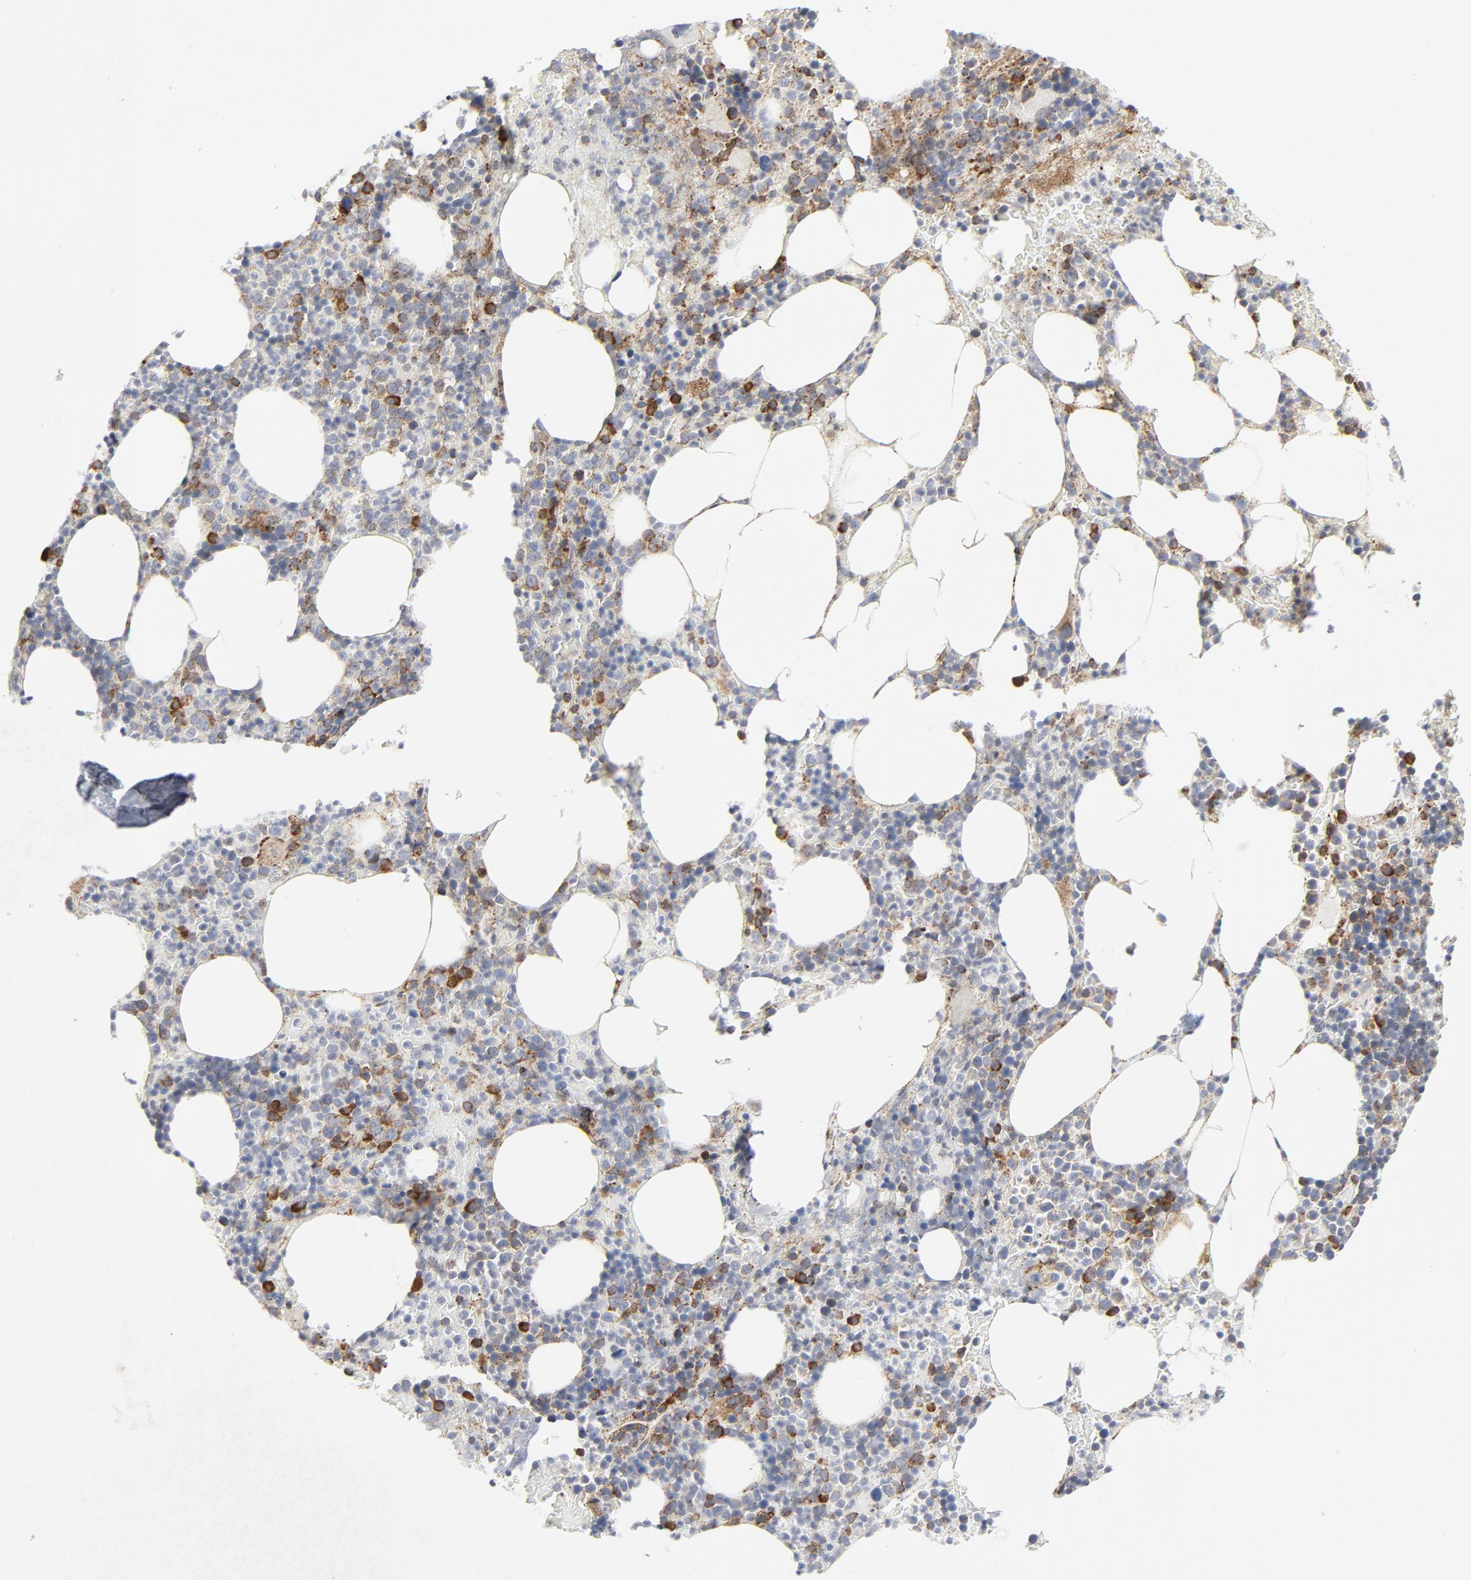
{"staining": {"intensity": "moderate", "quantity": "<25%", "location": "cytoplasmic/membranous"}, "tissue": "bone marrow", "cell_type": "Hematopoietic cells", "image_type": "normal", "snomed": [{"axis": "morphology", "description": "Normal tissue, NOS"}, {"axis": "topography", "description": "Bone marrow"}], "caption": "Protein expression analysis of unremarkable bone marrow exhibits moderate cytoplasmic/membranous positivity in approximately <25% of hematopoietic cells. The staining is performed using DAB (3,3'-diaminobenzidine) brown chromogen to label protein expression. The nuclei are counter-stained blue using hematoxylin.", "gene": "LRP6", "patient": {"sex": "female", "age": 66}}